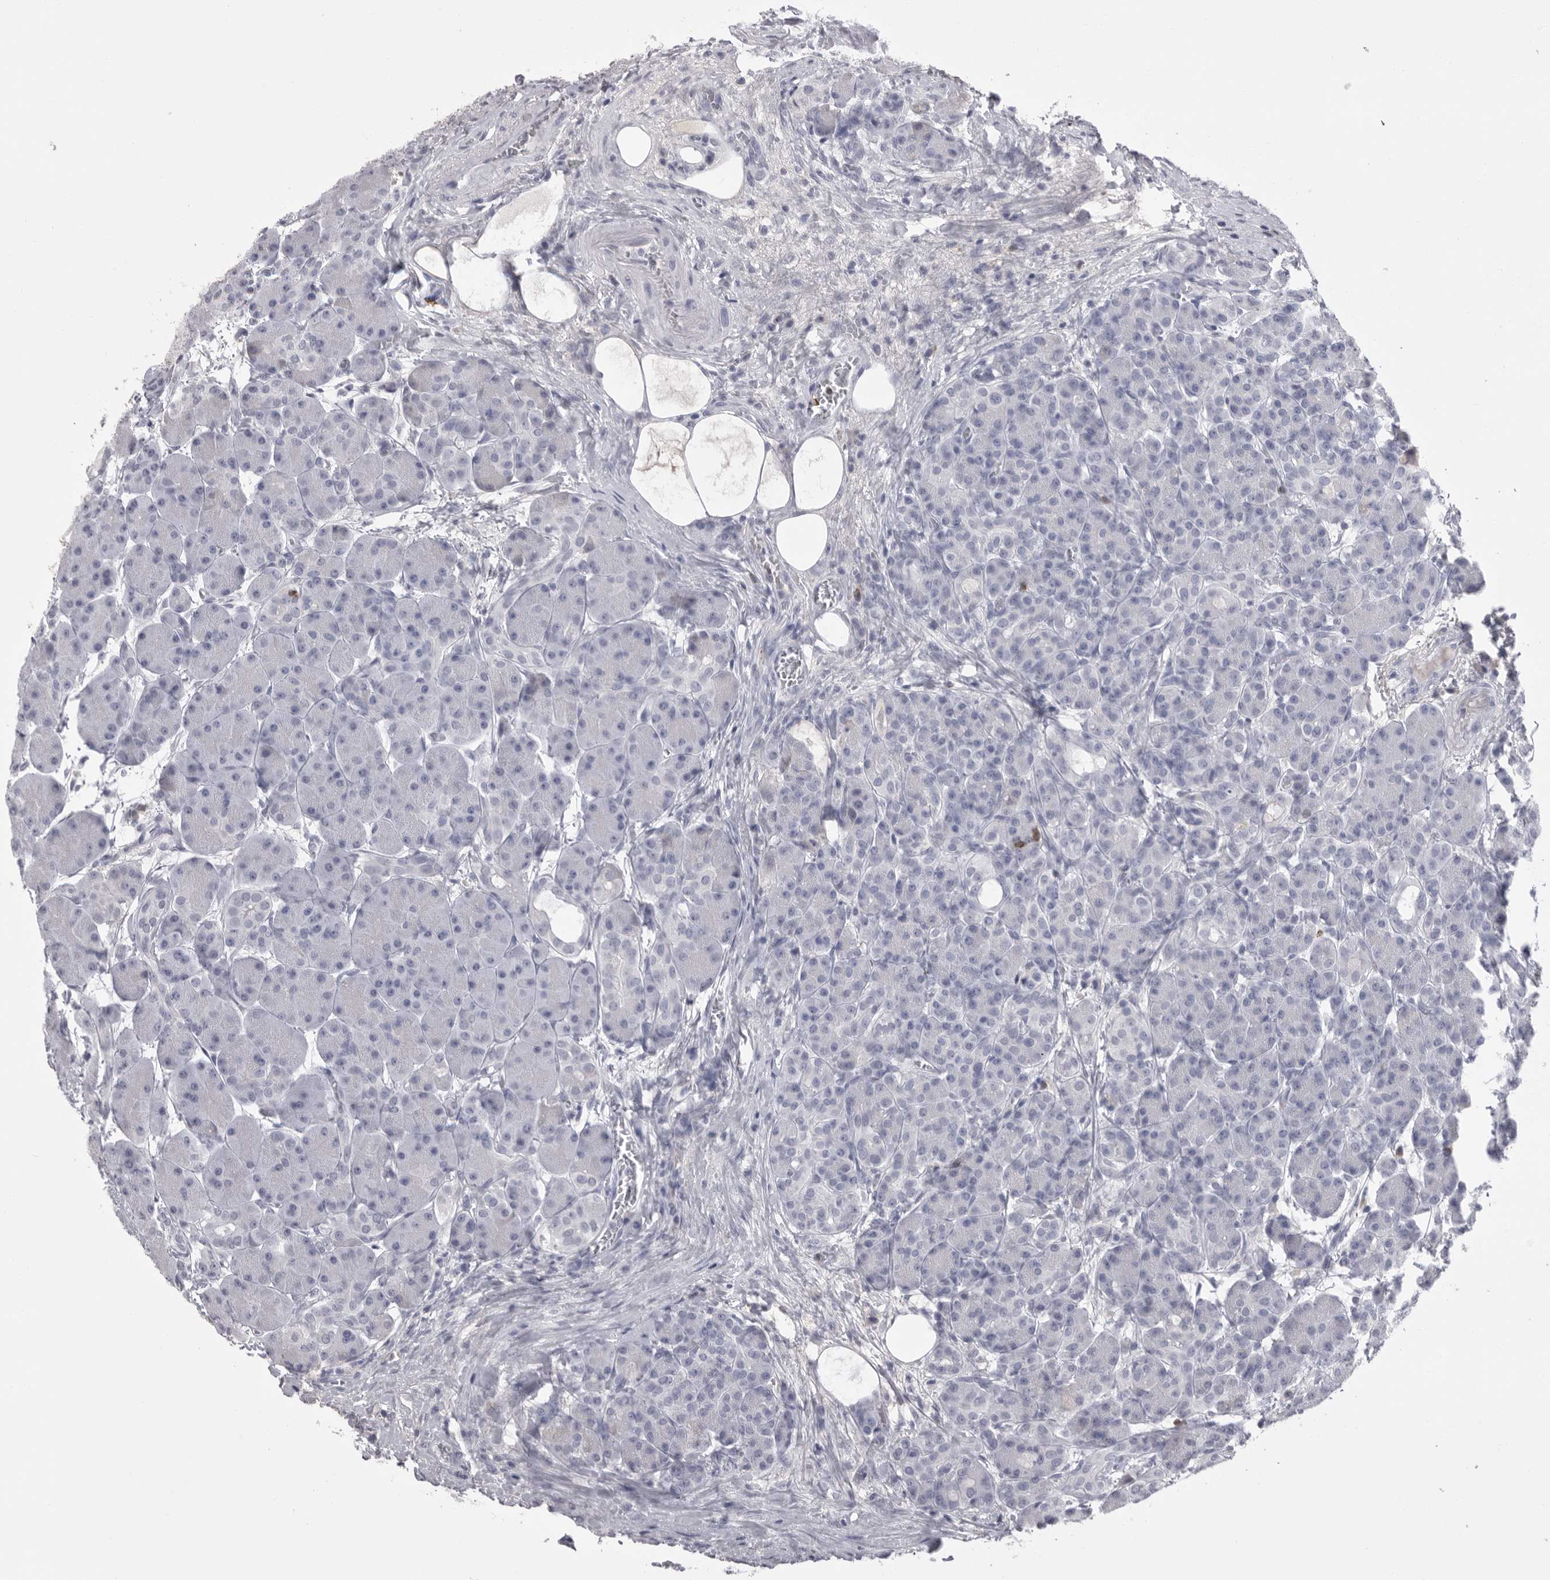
{"staining": {"intensity": "negative", "quantity": "none", "location": "none"}, "tissue": "pancreas", "cell_type": "Exocrine glandular cells", "image_type": "normal", "snomed": [{"axis": "morphology", "description": "Normal tissue, NOS"}, {"axis": "topography", "description": "Pancreas"}], "caption": "Exocrine glandular cells are negative for protein expression in benign human pancreas. (Immunohistochemistry, brightfield microscopy, high magnification).", "gene": "GNLY", "patient": {"sex": "male", "age": 63}}